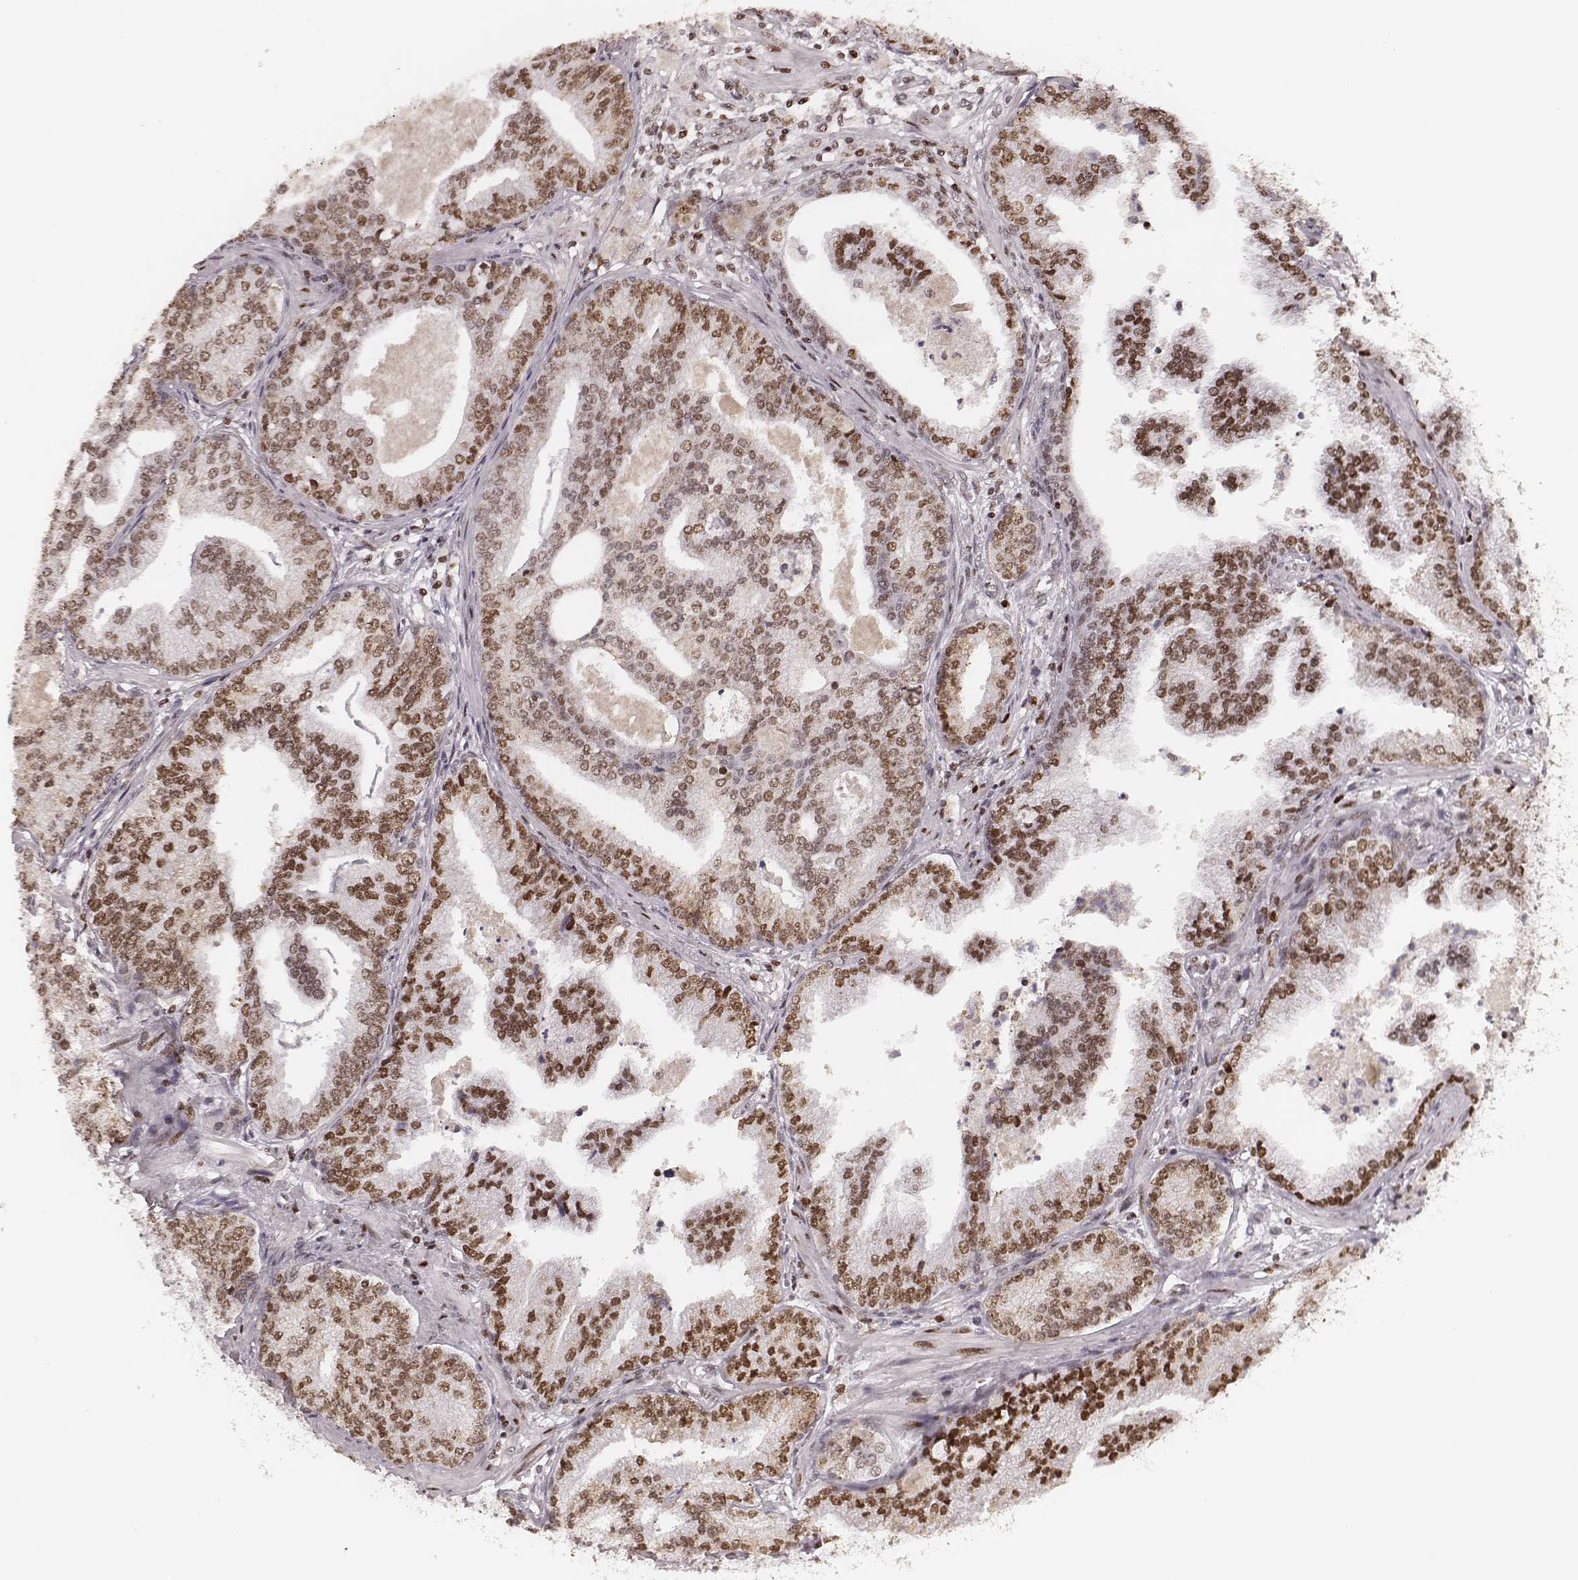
{"staining": {"intensity": "moderate", "quantity": ">75%", "location": "nuclear"}, "tissue": "prostate cancer", "cell_type": "Tumor cells", "image_type": "cancer", "snomed": [{"axis": "morphology", "description": "Adenocarcinoma, NOS"}, {"axis": "topography", "description": "Prostate"}], "caption": "This image reveals prostate cancer (adenocarcinoma) stained with IHC to label a protein in brown. The nuclear of tumor cells show moderate positivity for the protein. Nuclei are counter-stained blue.", "gene": "PARP1", "patient": {"sex": "male", "age": 64}}